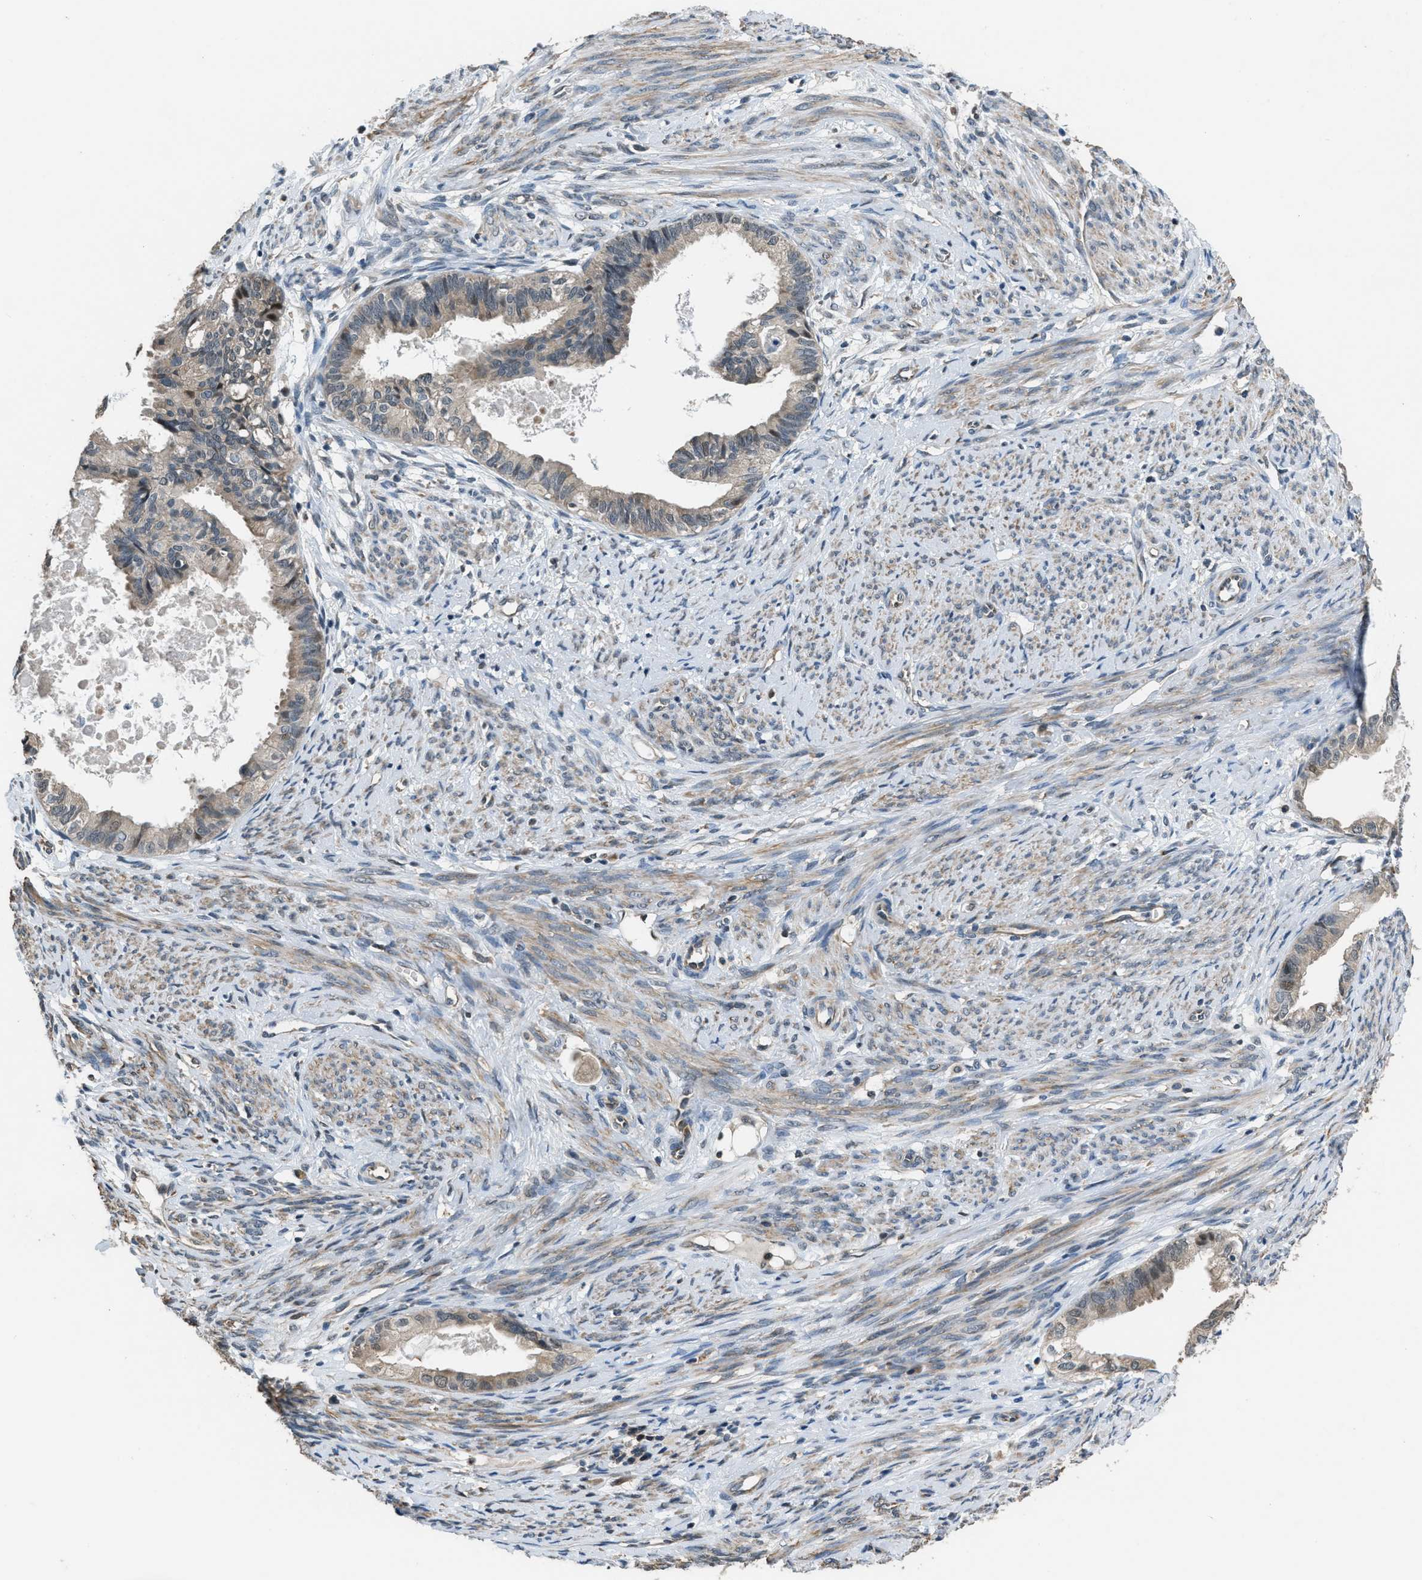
{"staining": {"intensity": "weak", "quantity": "<25%", "location": "nuclear"}, "tissue": "cervical cancer", "cell_type": "Tumor cells", "image_type": "cancer", "snomed": [{"axis": "morphology", "description": "Normal tissue, NOS"}, {"axis": "morphology", "description": "Adenocarcinoma, NOS"}, {"axis": "topography", "description": "Cervix"}, {"axis": "topography", "description": "Endometrium"}], "caption": "A photomicrograph of cervical adenocarcinoma stained for a protein displays no brown staining in tumor cells.", "gene": "NAT1", "patient": {"sex": "female", "age": 86}}